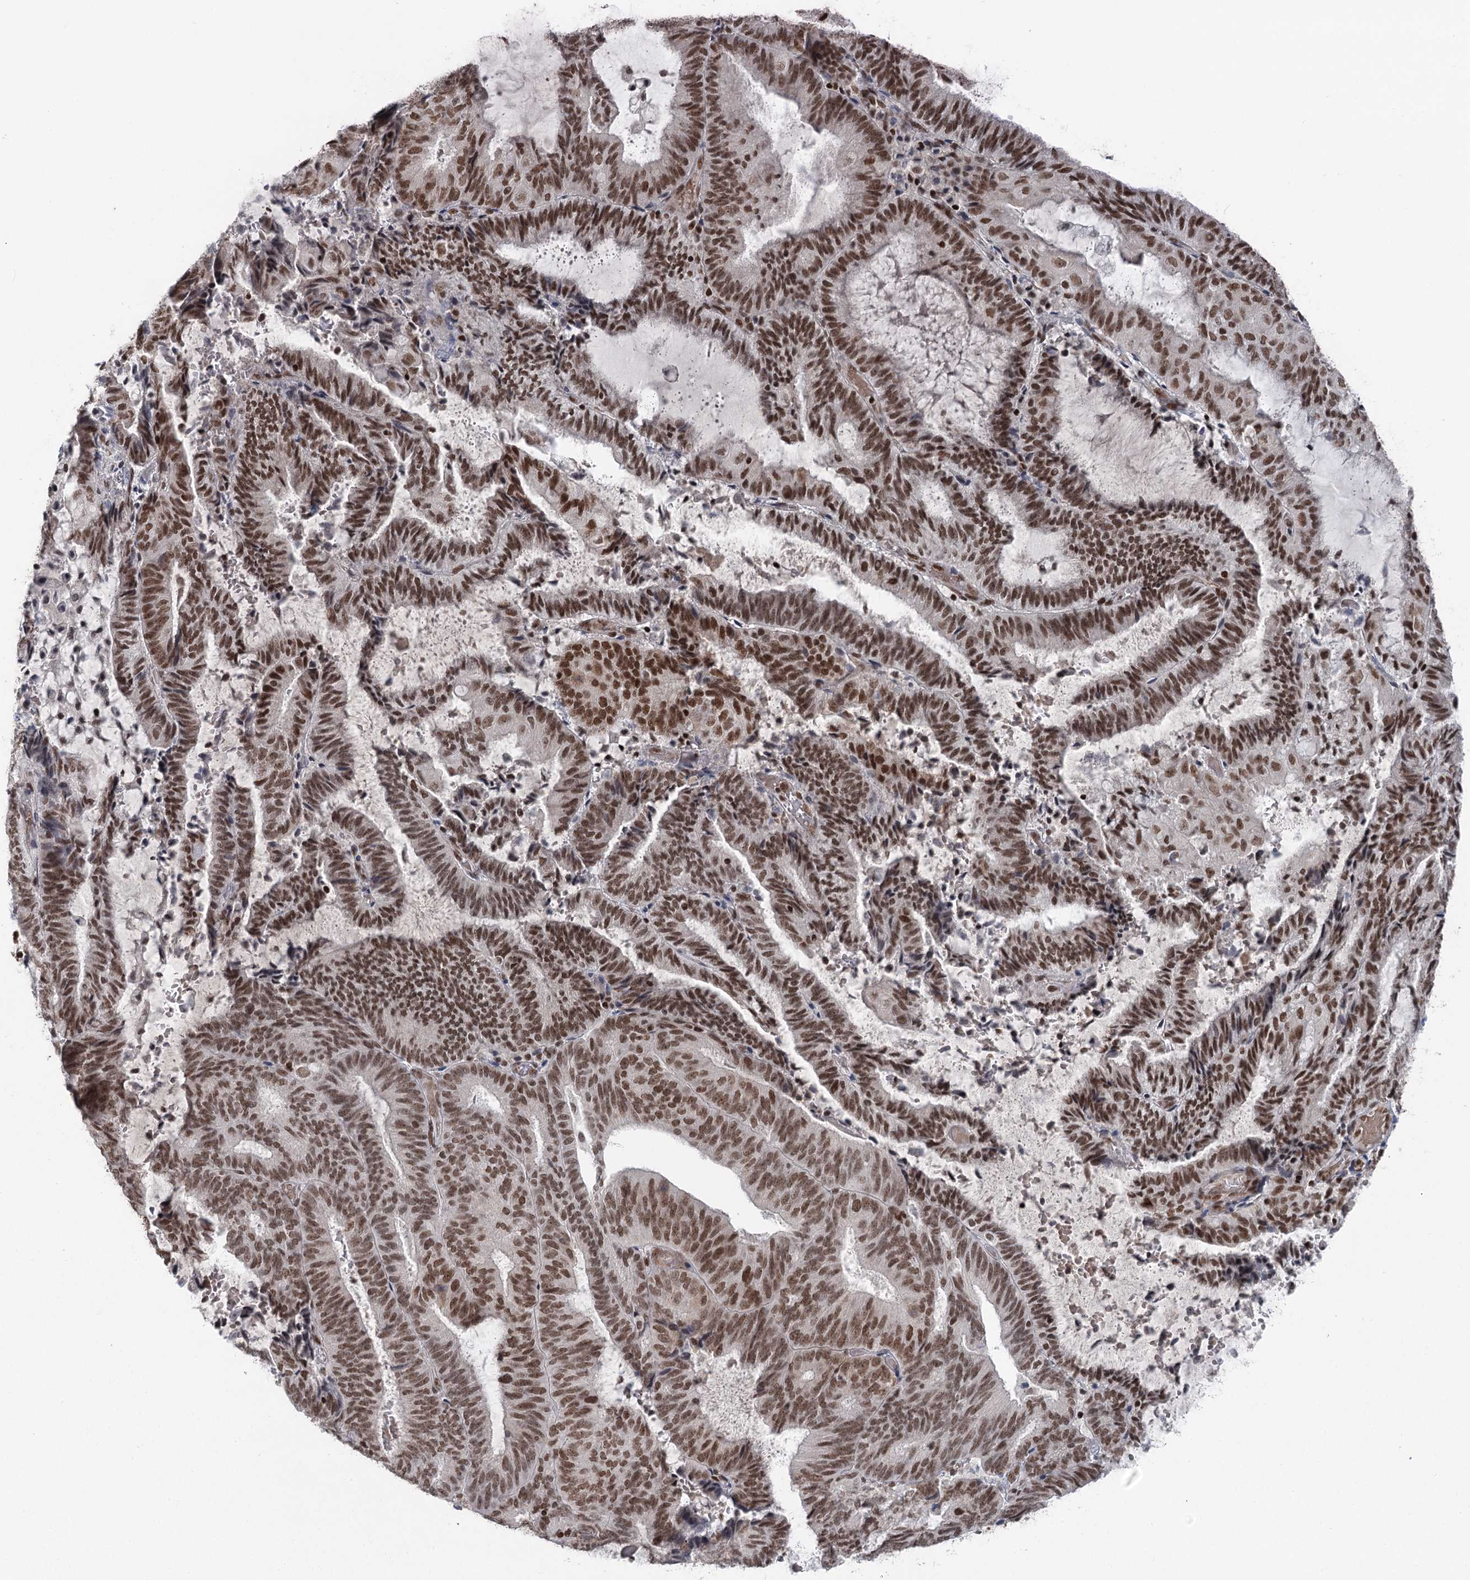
{"staining": {"intensity": "strong", "quantity": ">75%", "location": "nuclear"}, "tissue": "endometrial cancer", "cell_type": "Tumor cells", "image_type": "cancer", "snomed": [{"axis": "morphology", "description": "Adenocarcinoma, NOS"}, {"axis": "topography", "description": "Endometrium"}], "caption": "Protein expression by immunohistochemistry (IHC) displays strong nuclear positivity in about >75% of tumor cells in endometrial cancer (adenocarcinoma). The staining was performed using DAB (3,3'-diaminobenzidine), with brown indicating positive protein expression. Nuclei are stained blue with hematoxylin.", "gene": "CGGBP1", "patient": {"sex": "female", "age": 81}}